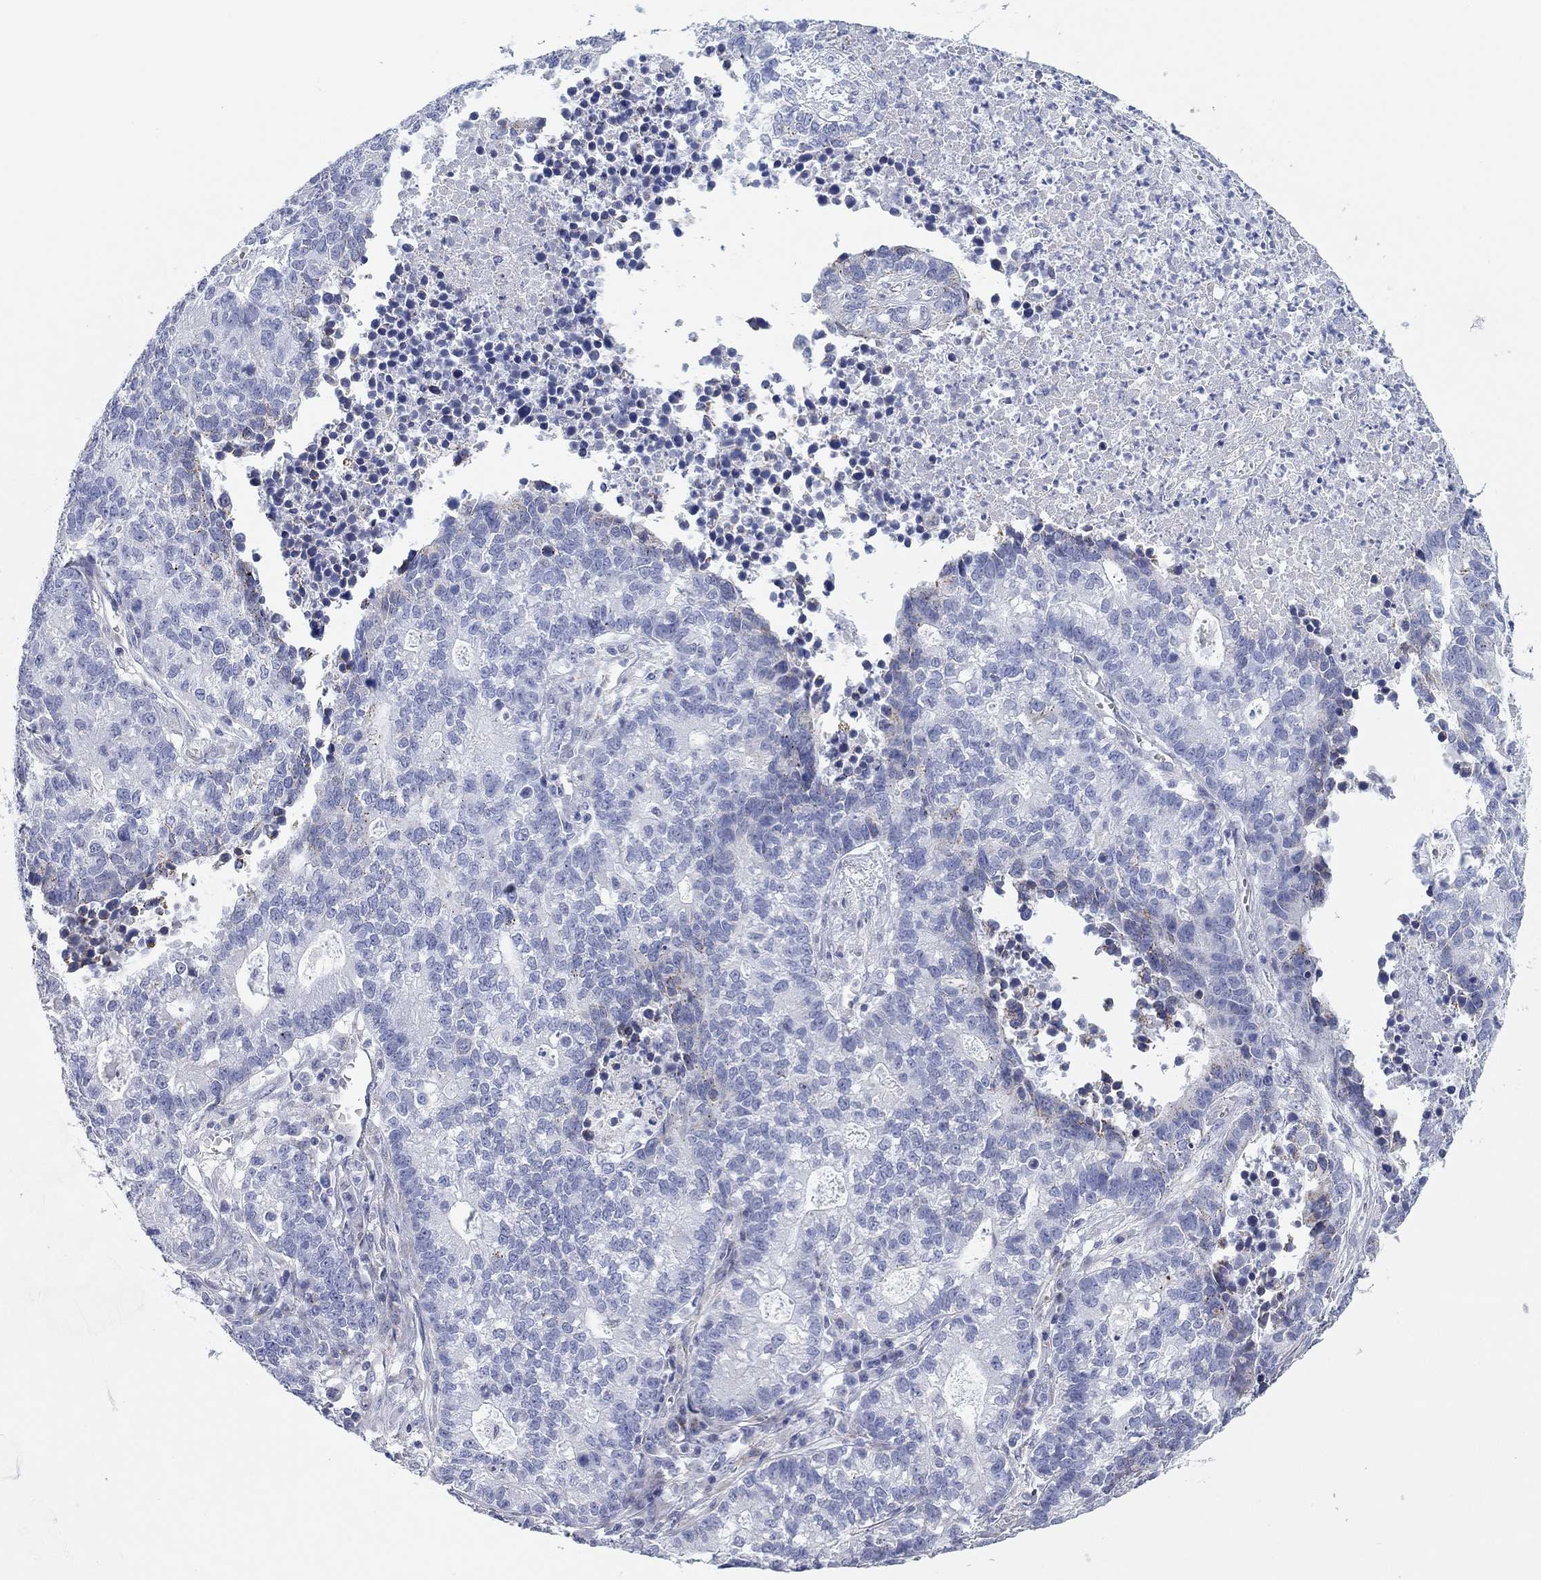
{"staining": {"intensity": "negative", "quantity": "none", "location": "none"}, "tissue": "lung cancer", "cell_type": "Tumor cells", "image_type": "cancer", "snomed": [{"axis": "morphology", "description": "Adenocarcinoma, NOS"}, {"axis": "topography", "description": "Lung"}], "caption": "Micrograph shows no protein expression in tumor cells of lung cancer (adenocarcinoma) tissue.", "gene": "CHI3L2", "patient": {"sex": "male", "age": 57}}